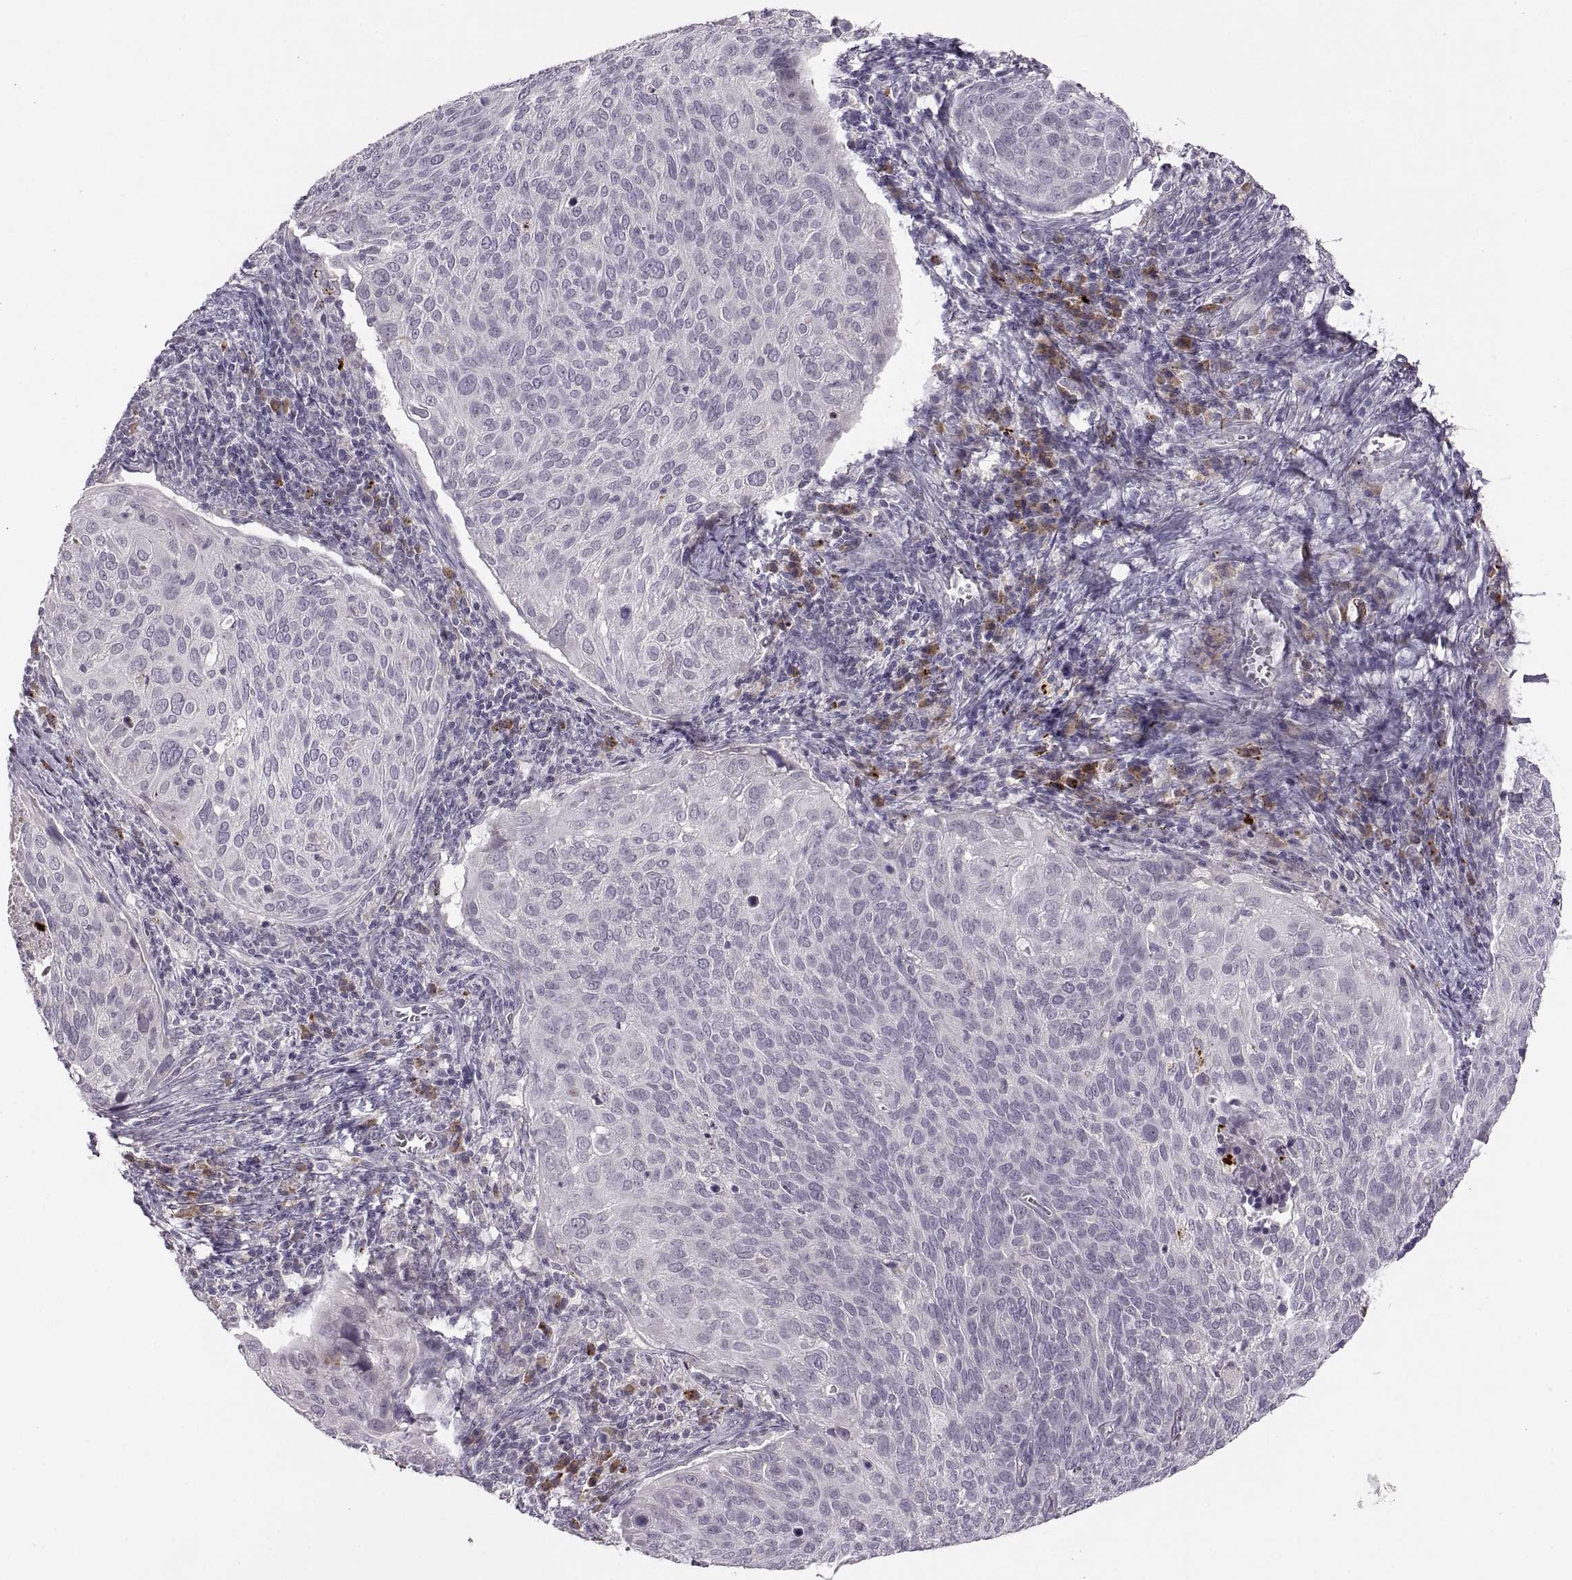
{"staining": {"intensity": "negative", "quantity": "none", "location": "none"}, "tissue": "cervical cancer", "cell_type": "Tumor cells", "image_type": "cancer", "snomed": [{"axis": "morphology", "description": "Squamous cell carcinoma, NOS"}, {"axis": "topography", "description": "Cervix"}], "caption": "The immunohistochemistry micrograph has no significant staining in tumor cells of squamous cell carcinoma (cervical) tissue.", "gene": "ADH6", "patient": {"sex": "female", "age": 39}}